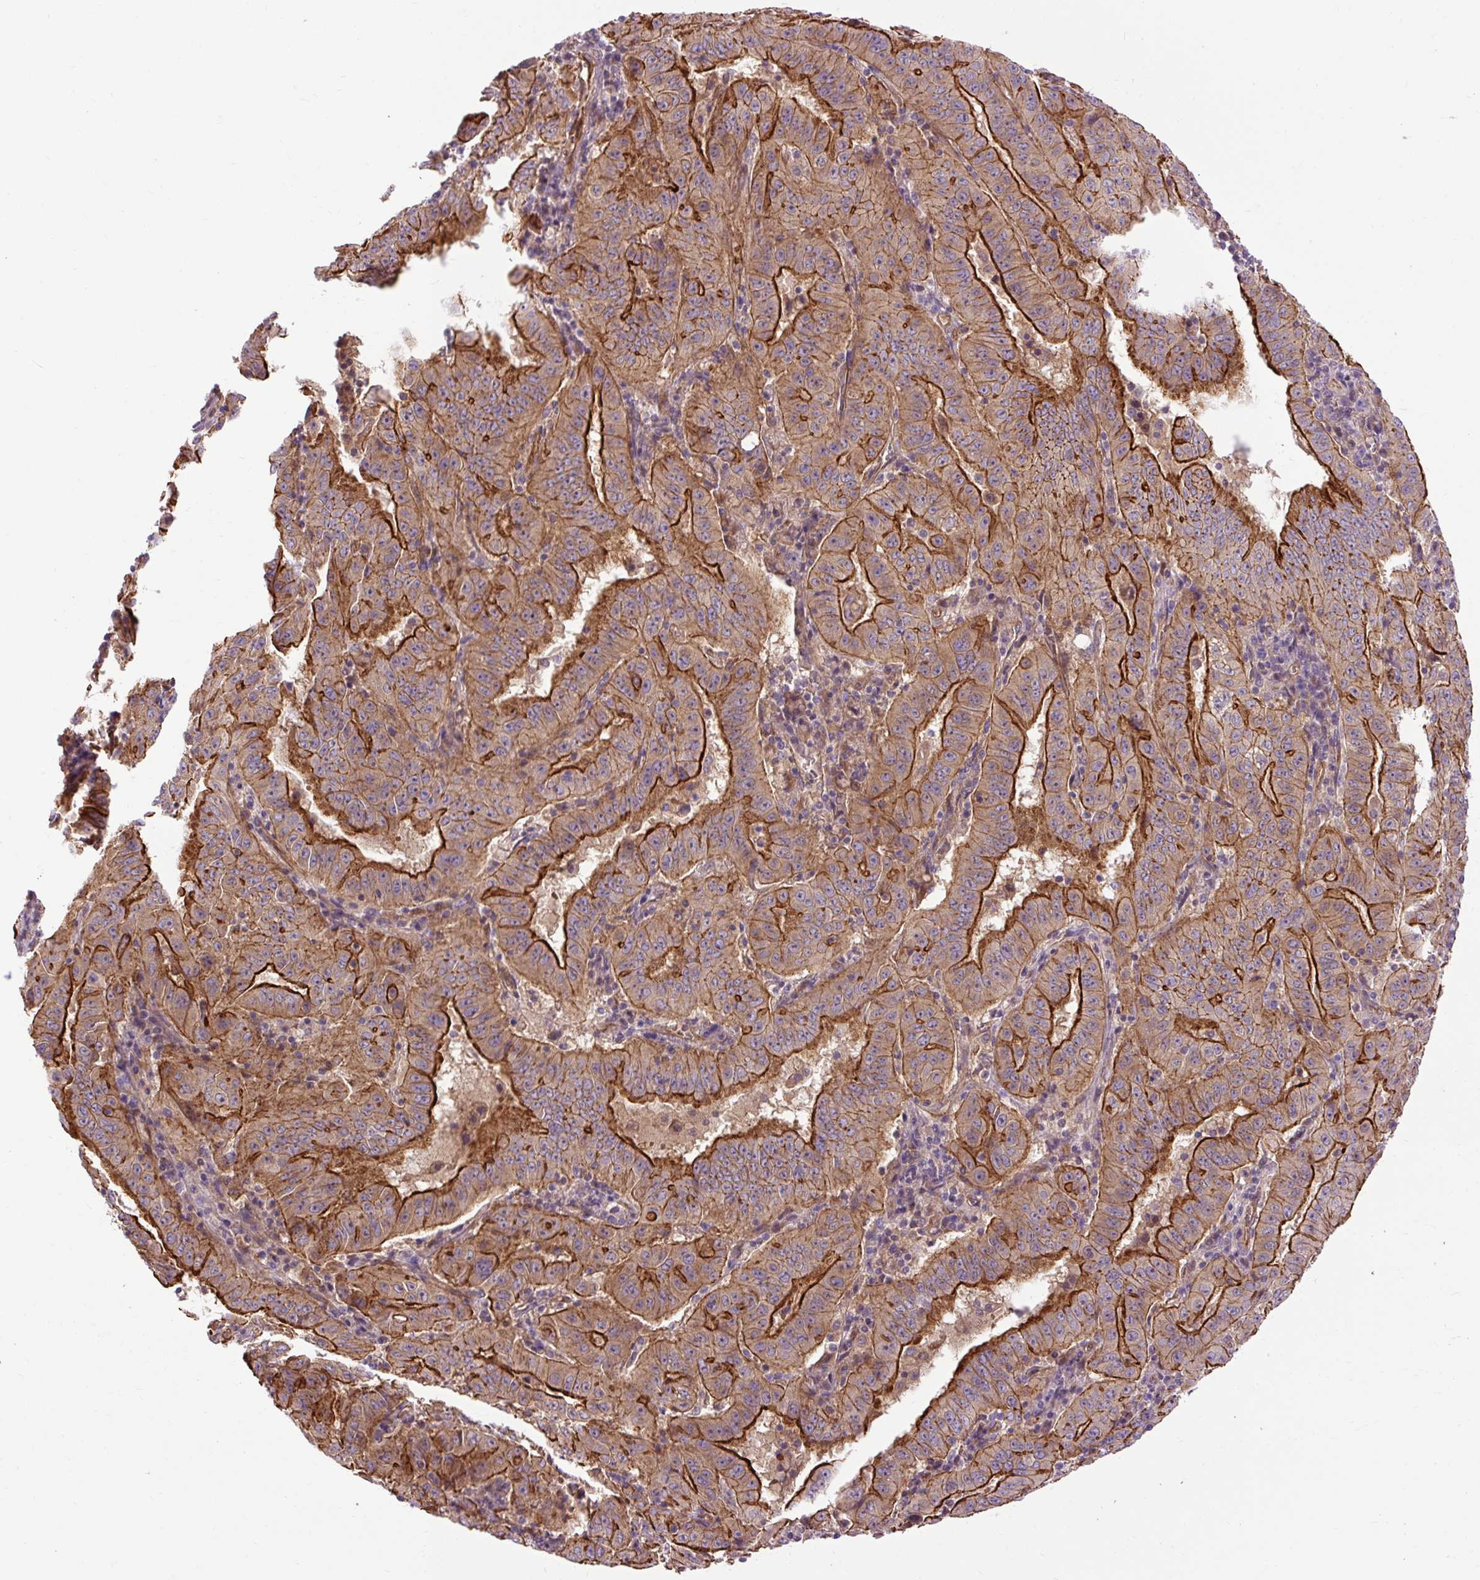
{"staining": {"intensity": "strong", "quantity": "25%-75%", "location": "cytoplasmic/membranous"}, "tissue": "pancreatic cancer", "cell_type": "Tumor cells", "image_type": "cancer", "snomed": [{"axis": "morphology", "description": "Adenocarcinoma, NOS"}, {"axis": "topography", "description": "Pancreas"}], "caption": "Immunohistochemical staining of adenocarcinoma (pancreatic) reveals high levels of strong cytoplasmic/membranous protein staining in about 25%-75% of tumor cells. The staining was performed using DAB to visualize the protein expression in brown, while the nuclei were stained in blue with hematoxylin (Magnification: 20x).", "gene": "CCDC93", "patient": {"sex": "male", "age": 63}}